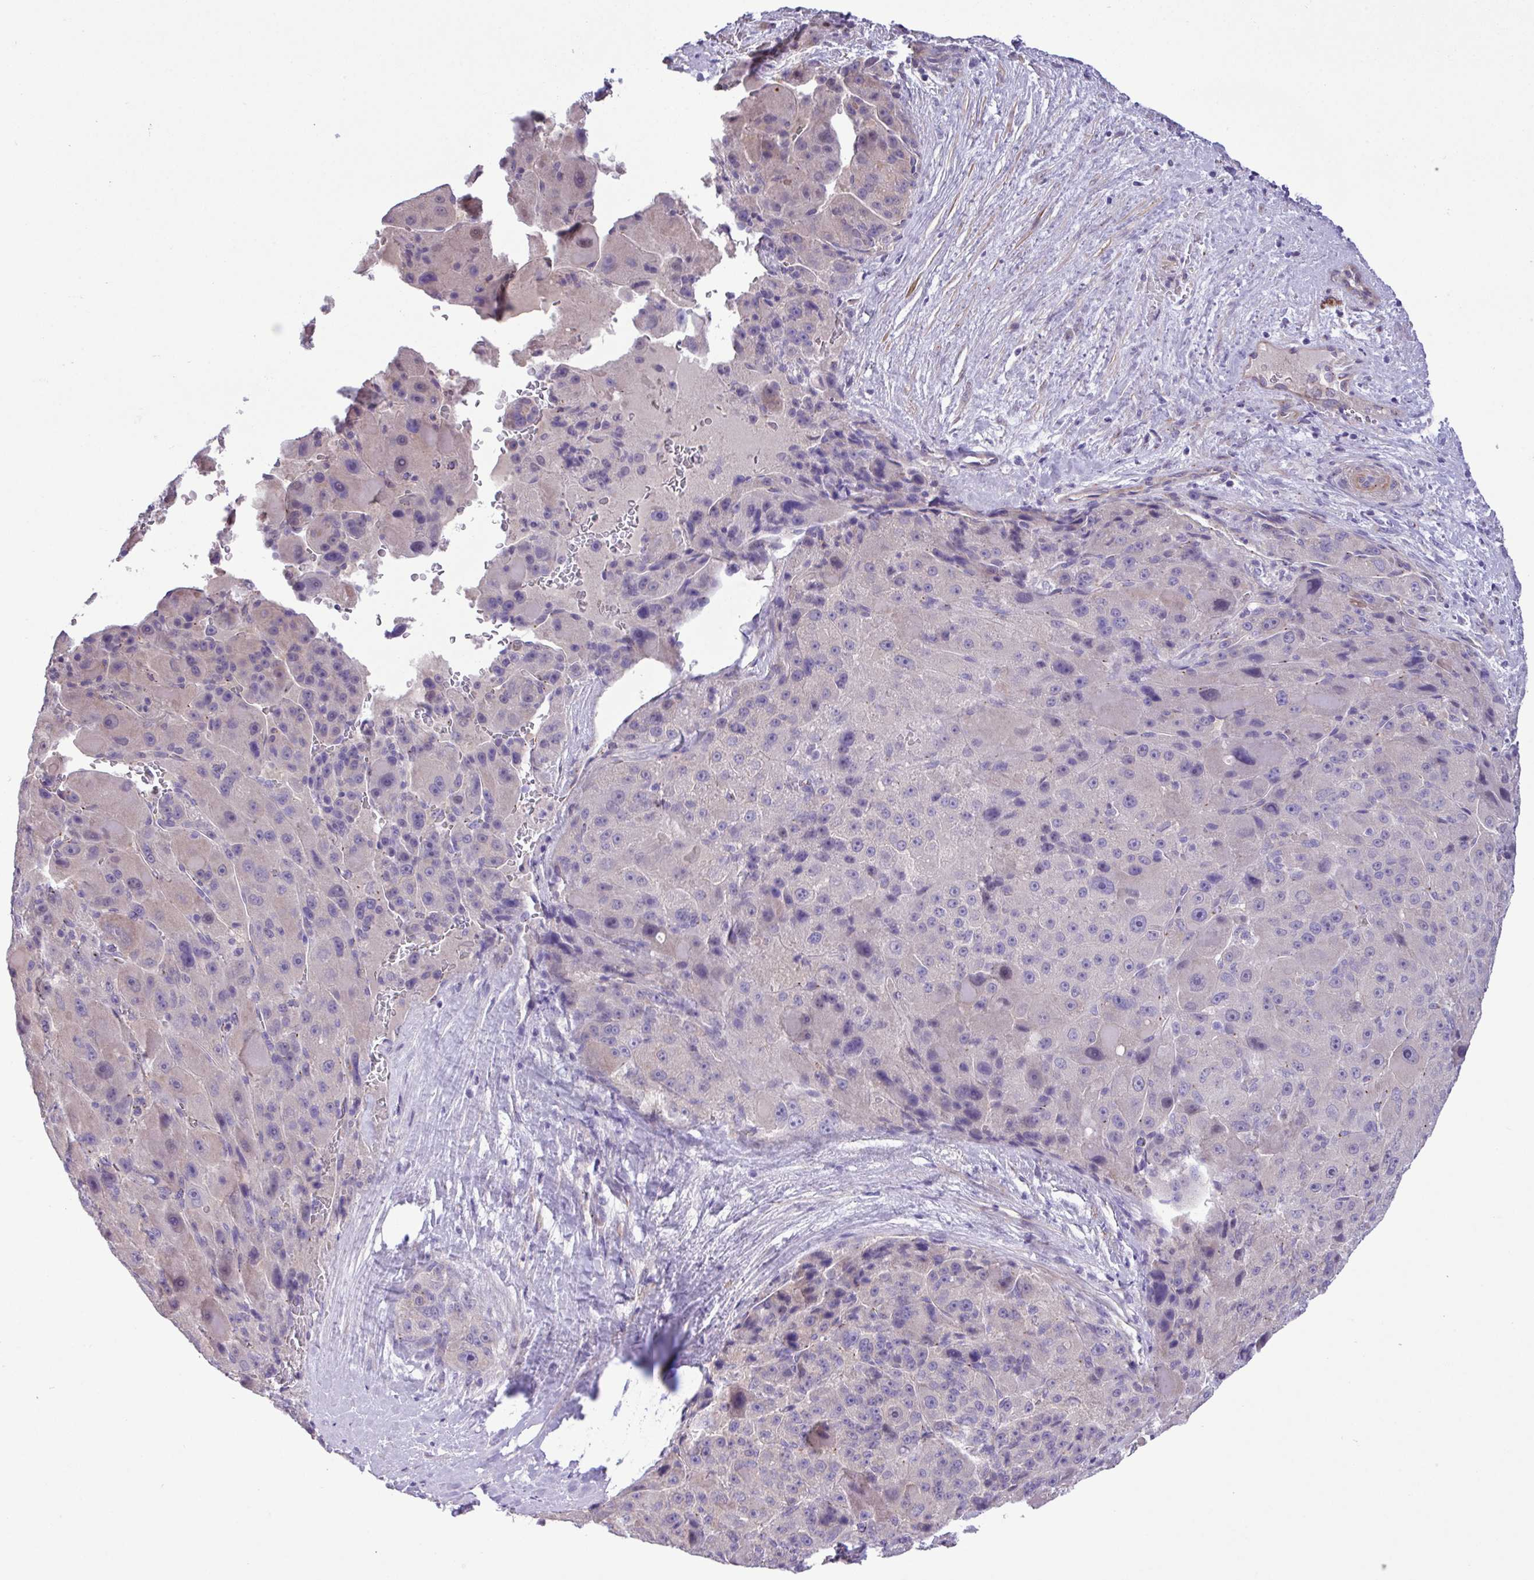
{"staining": {"intensity": "negative", "quantity": "none", "location": "none"}, "tissue": "liver cancer", "cell_type": "Tumor cells", "image_type": "cancer", "snomed": [{"axis": "morphology", "description": "Carcinoma, Hepatocellular, NOS"}, {"axis": "topography", "description": "Liver"}], "caption": "Tumor cells are negative for protein expression in human hepatocellular carcinoma (liver). The staining was performed using DAB to visualize the protein expression in brown, while the nuclei were stained in blue with hematoxylin (Magnification: 20x).", "gene": "SPINK8", "patient": {"sex": "male", "age": 76}}